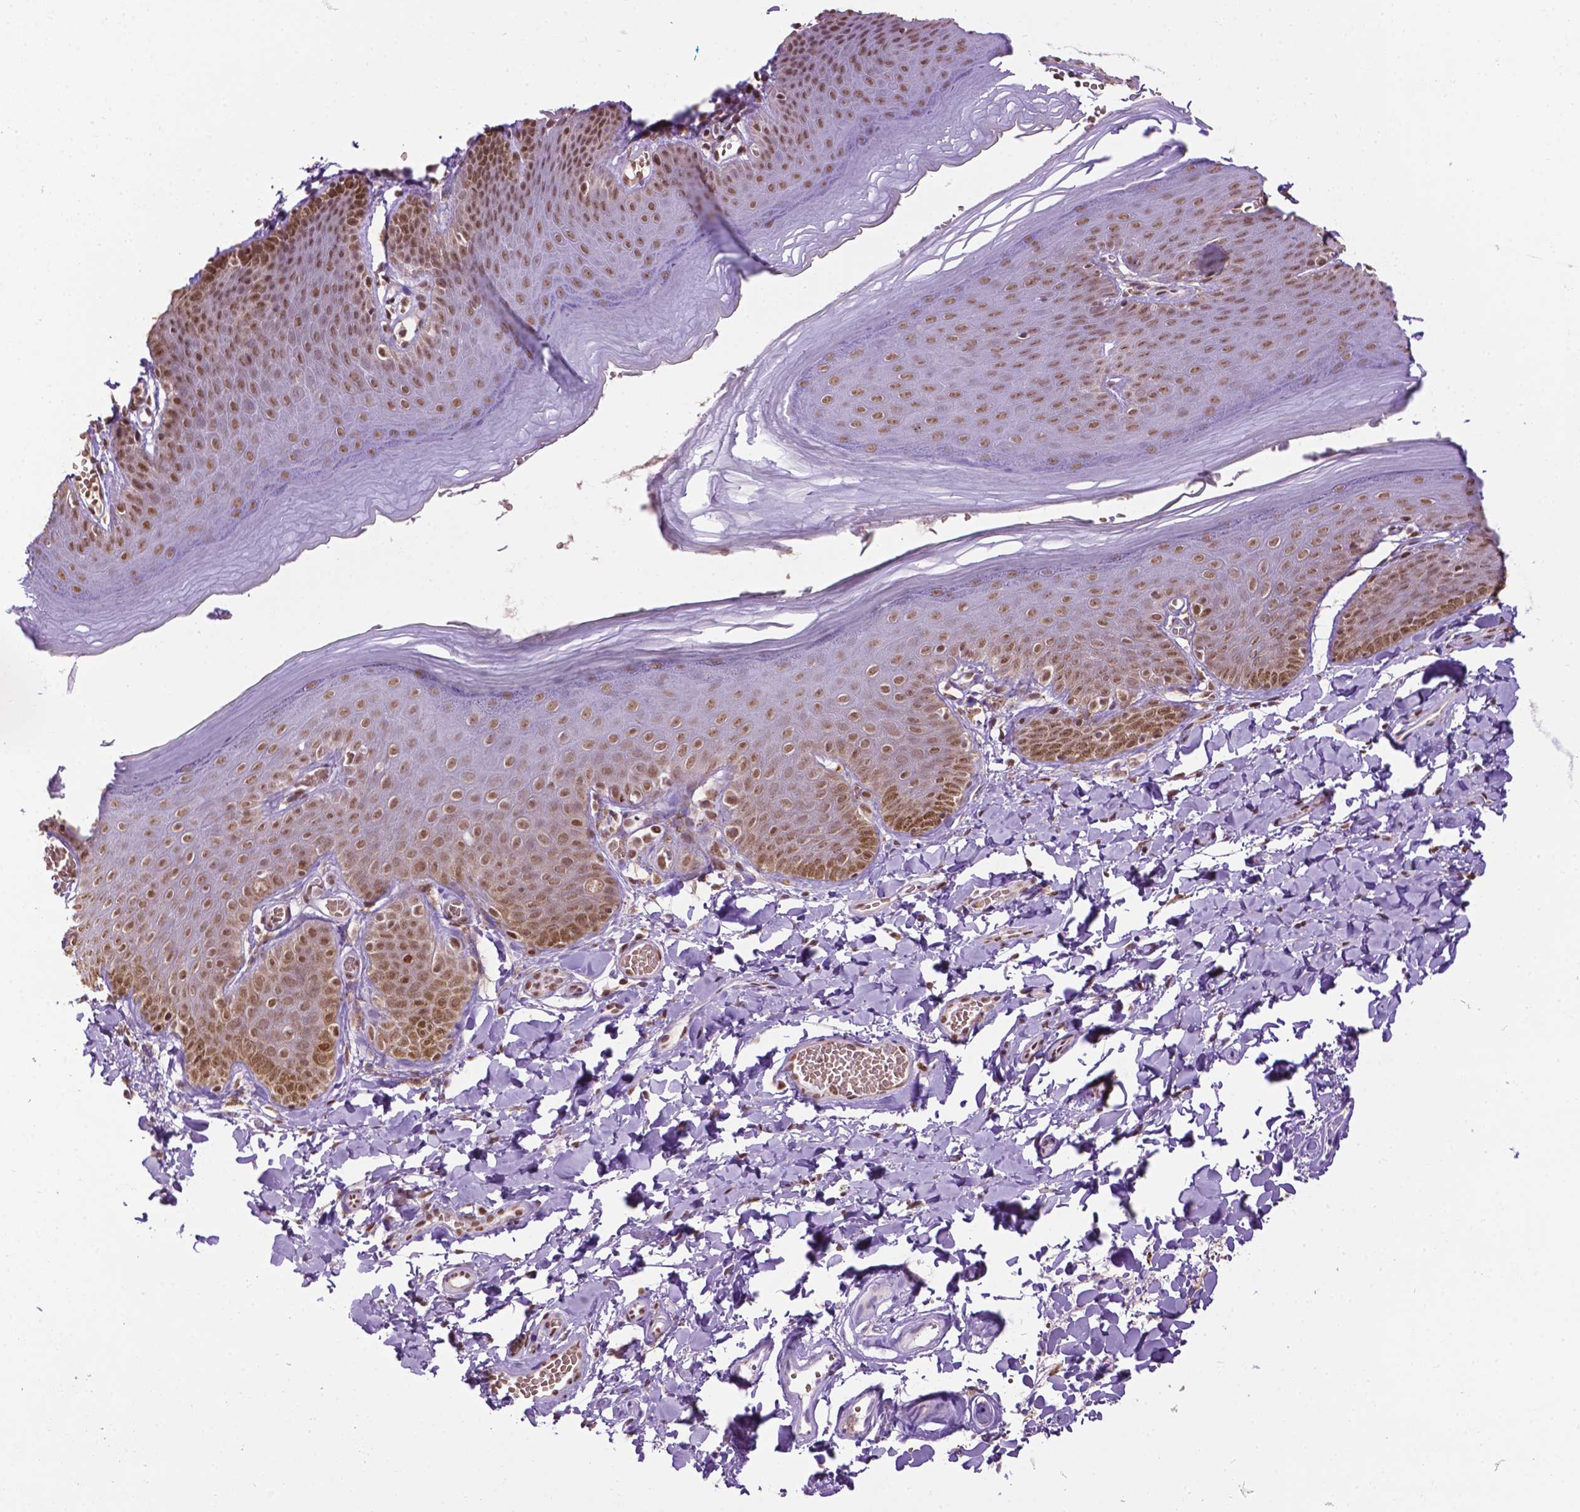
{"staining": {"intensity": "moderate", "quantity": ">75%", "location": "nuclear"}, "tissue": "skin", "cell_type": "Epidermal cells", "image_type": "normal", "snomed": [{"axis": "morphology", "description": "Normal tissue, NOS"}, {"axis": "topography", "description": "Anal"}], "caption": "Immunohistochemistry micrograph of normal skin: skin stained using immunohistochemistry displays medium levels of moderate protein expression localized specifically in the nuclear of epidermal cells, appearing as a nuclear brown color.", "gene": "COL23A1", "patient": {"sex": "male", "age": 53}}